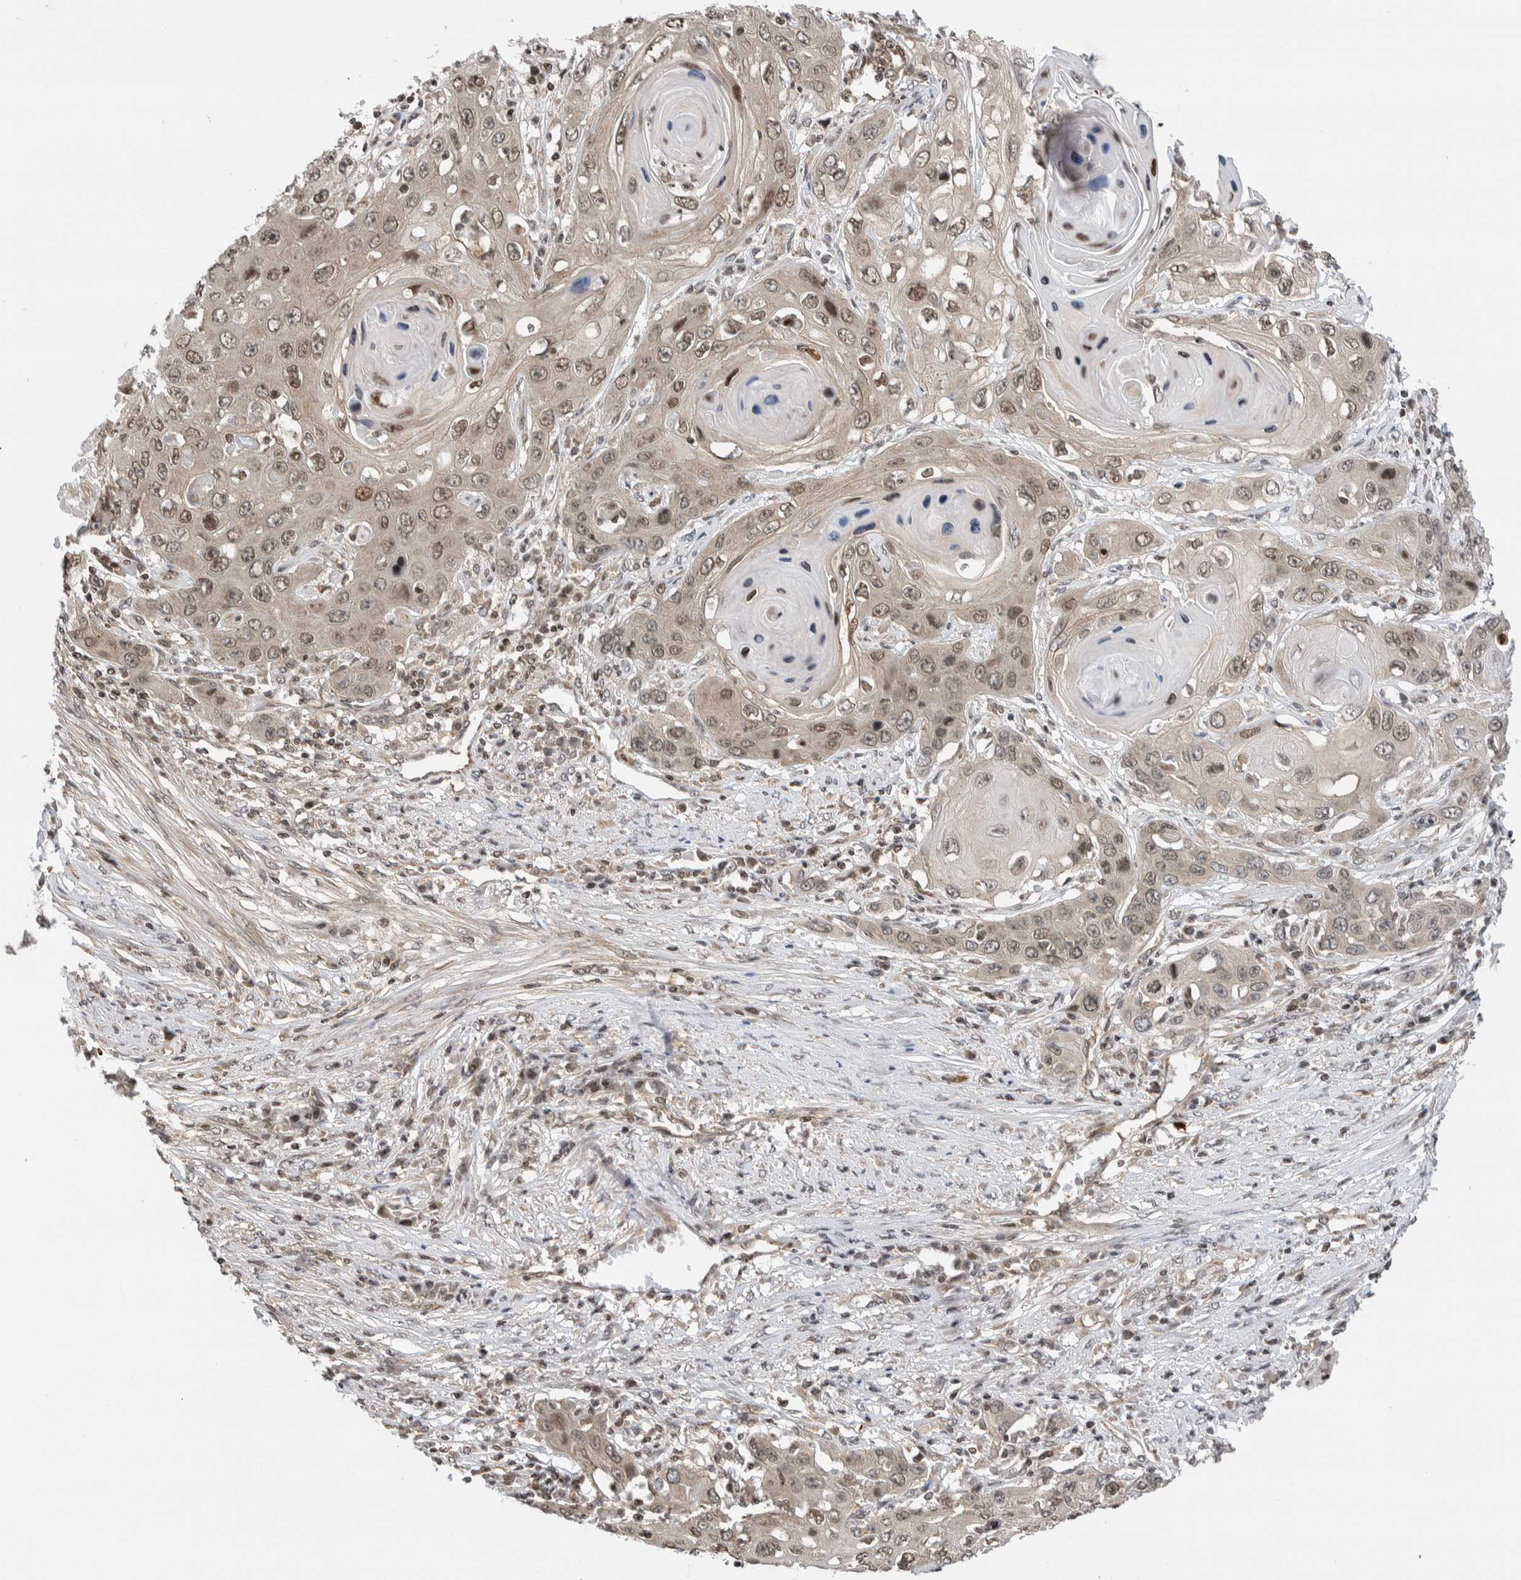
{"staining": {"intensity": "moderate", "quantity": ">75%", "location": "cytoplasmic/membranous,nuclear"}, "tissue": "skin cancer", "cell_type": "Tumor cells", "image_type": "cancer", "snomed": [{"axis": "morphology", "description": "Squamous cell carcinoma, NOS"}, {"axis": "topography", "description": "Skin"}], "caption": "The immunohistochemical stain highlights moderate cytoplasmic/membranous and nuclear expression in tumor cells of skin cancer tissue.", "gene": "NPLOC4", "patient": {"sex": "male", "age": 55}}